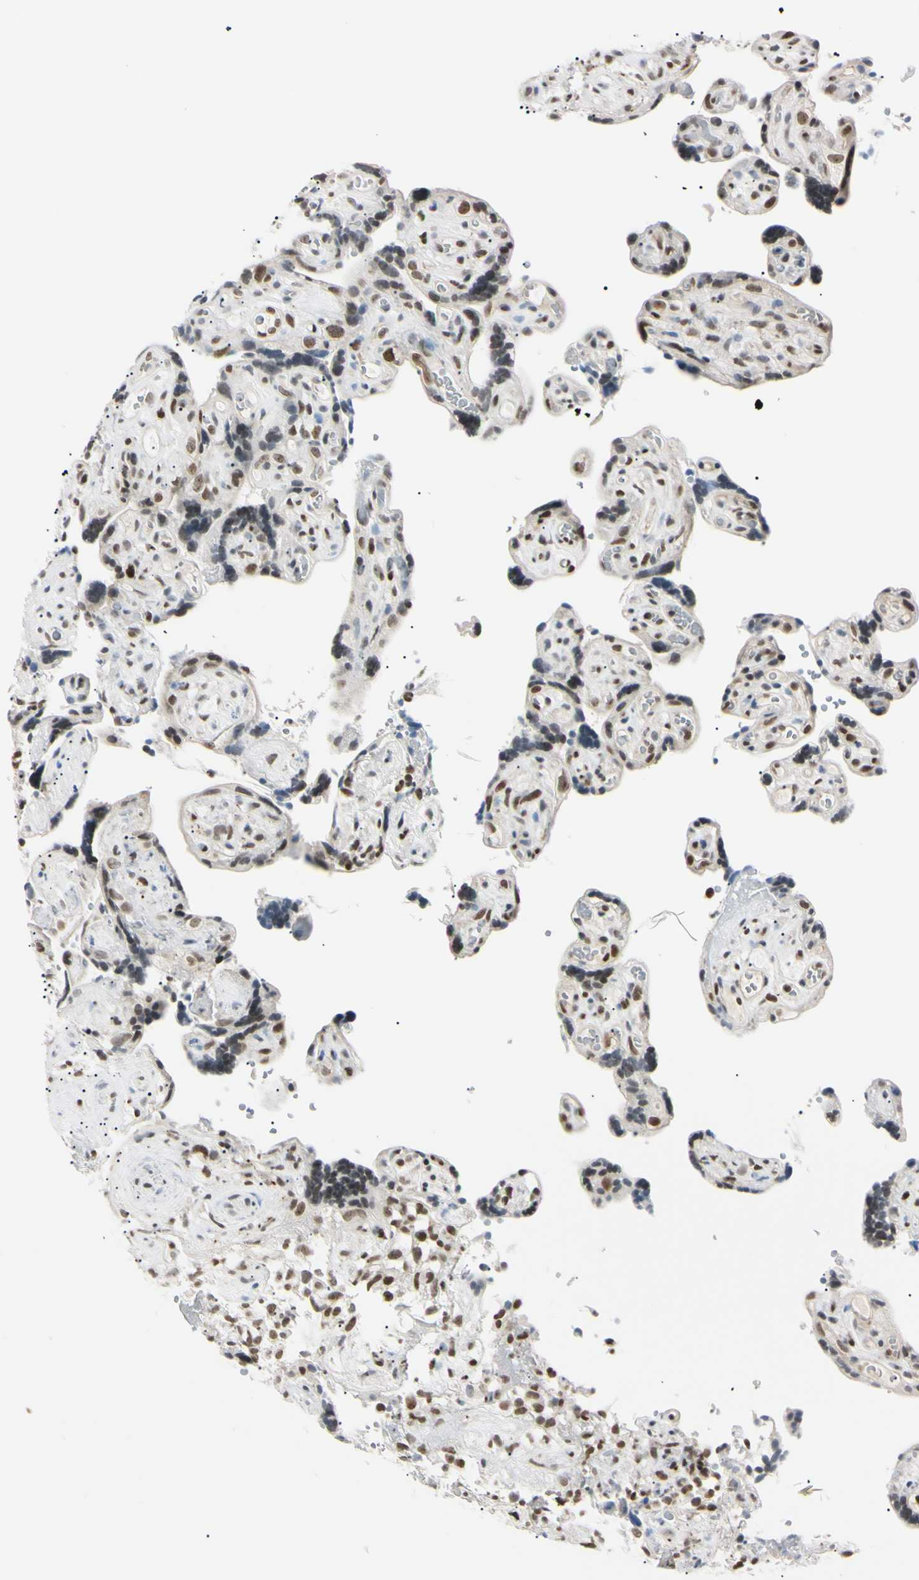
{"staining": {"intensity": "moderate", "quantity": "25%-75%", "location": "nuclear"}, "tissue": "placenta", "cell_type": "Trophoblastic cells", "image_type": "normal", "snomed": [{"axis": "morphology", "description": "Normal tissue, NOS"}, {"axis": "topography", "description": "Placenta"}], "caption": "Trophoblastic cells display medium levels of moderate nuclear staining in approximately 25%-75% of cells in benign placenta.", "gene": "C1orf174", "patient": {"sex": "female", "age": 30}}